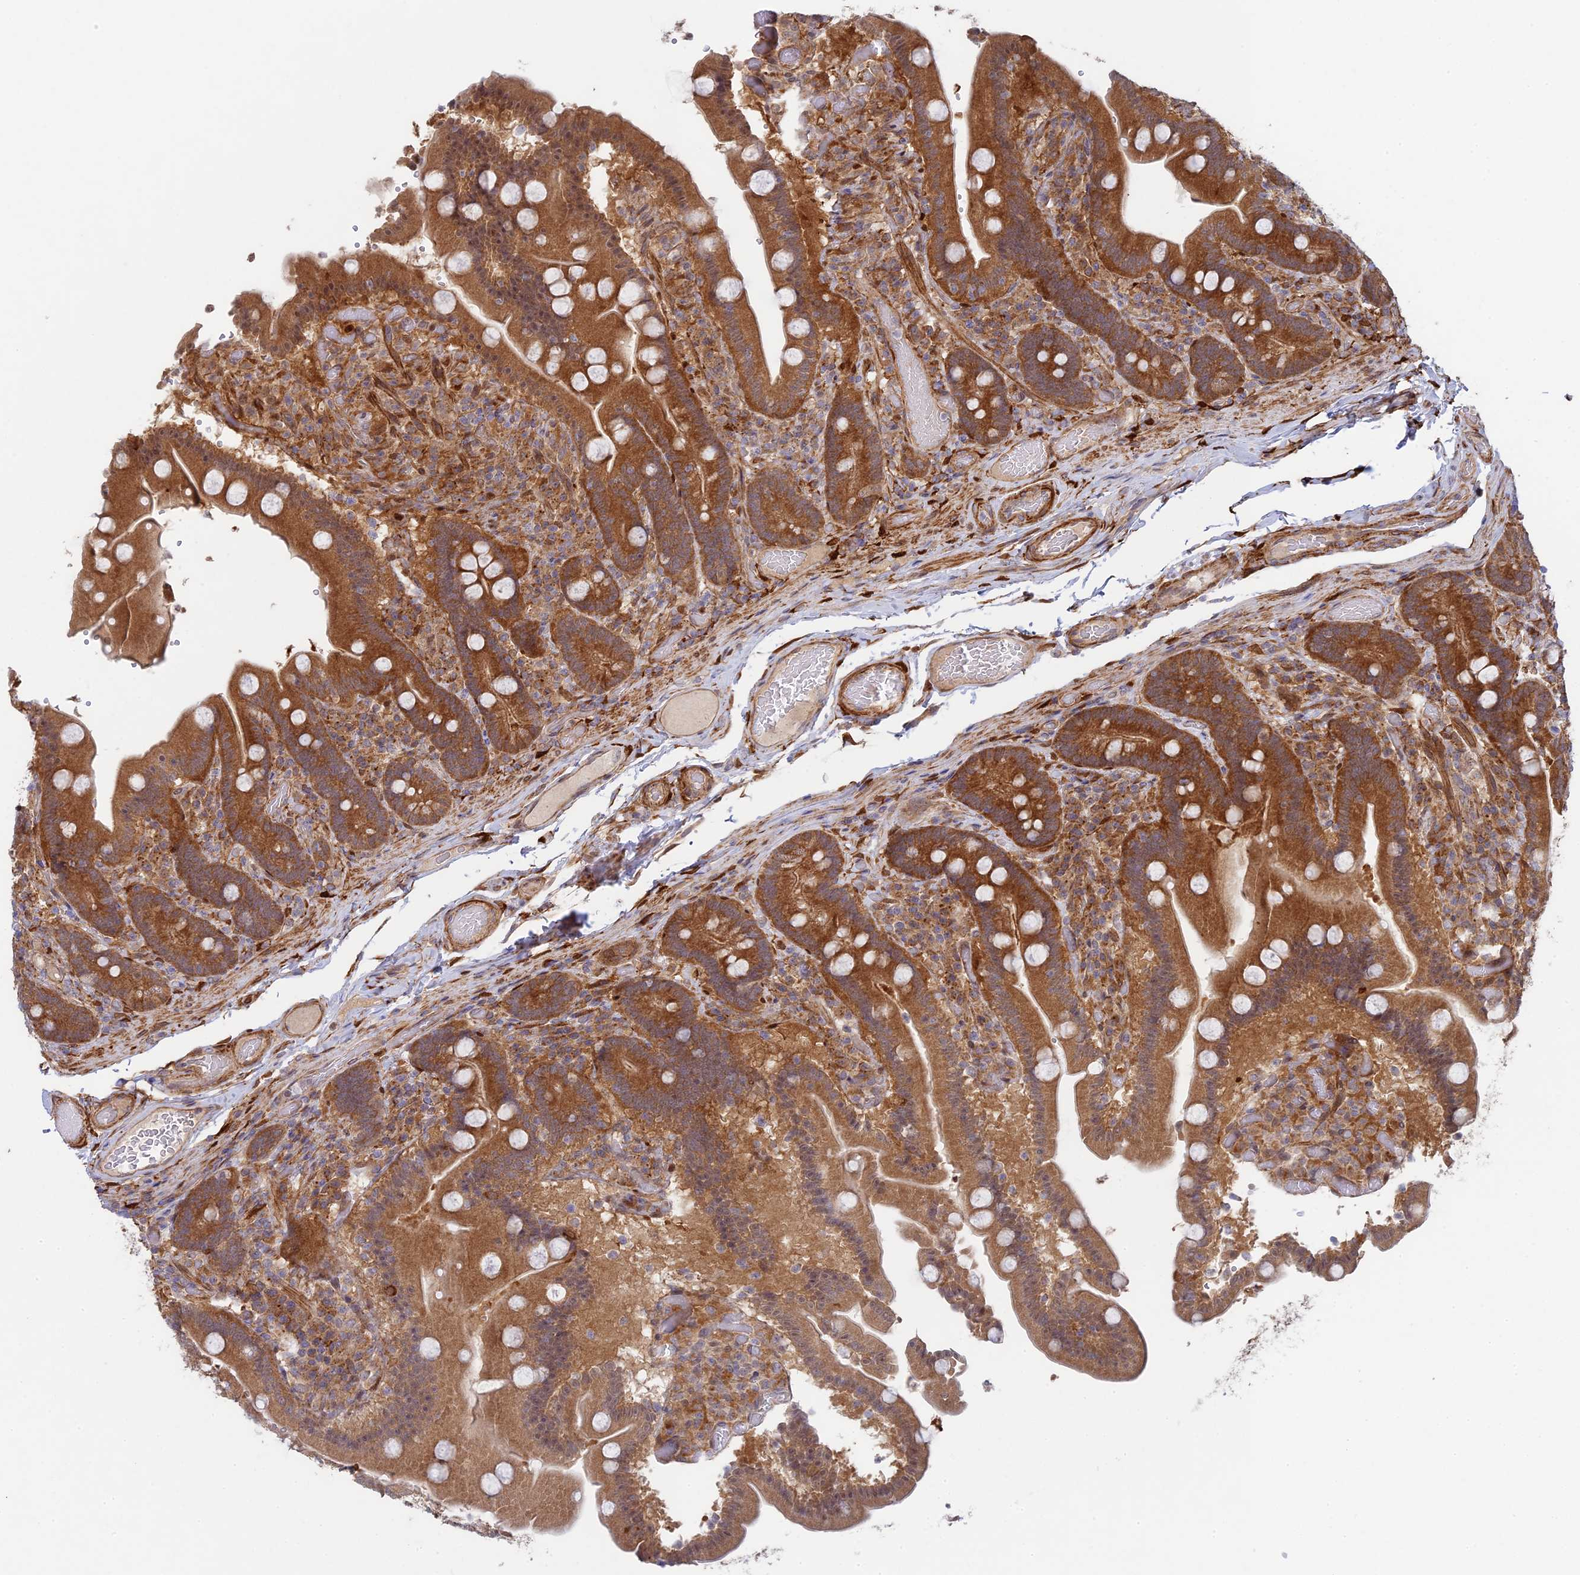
{"staining": {"intensity": "moderate", "quantity": ">75%", "location": "cytoplasmic/membranous"}, "tissue": "duodenum", "cell_type": "Glandular cells", "image_type": "normal", "snomed": [{"axis": "morphology", "description": "Normal tissue, NOS"}, {"axis": "topography", "description": "Duodenum"}], "caption": "Glandular cells demonstrate moderate cytoplasmic/membranous staining in about >75% of cells in normal duodenum.", "gene": "INCA1", "patient": {"sex": "female", "age": 62}}